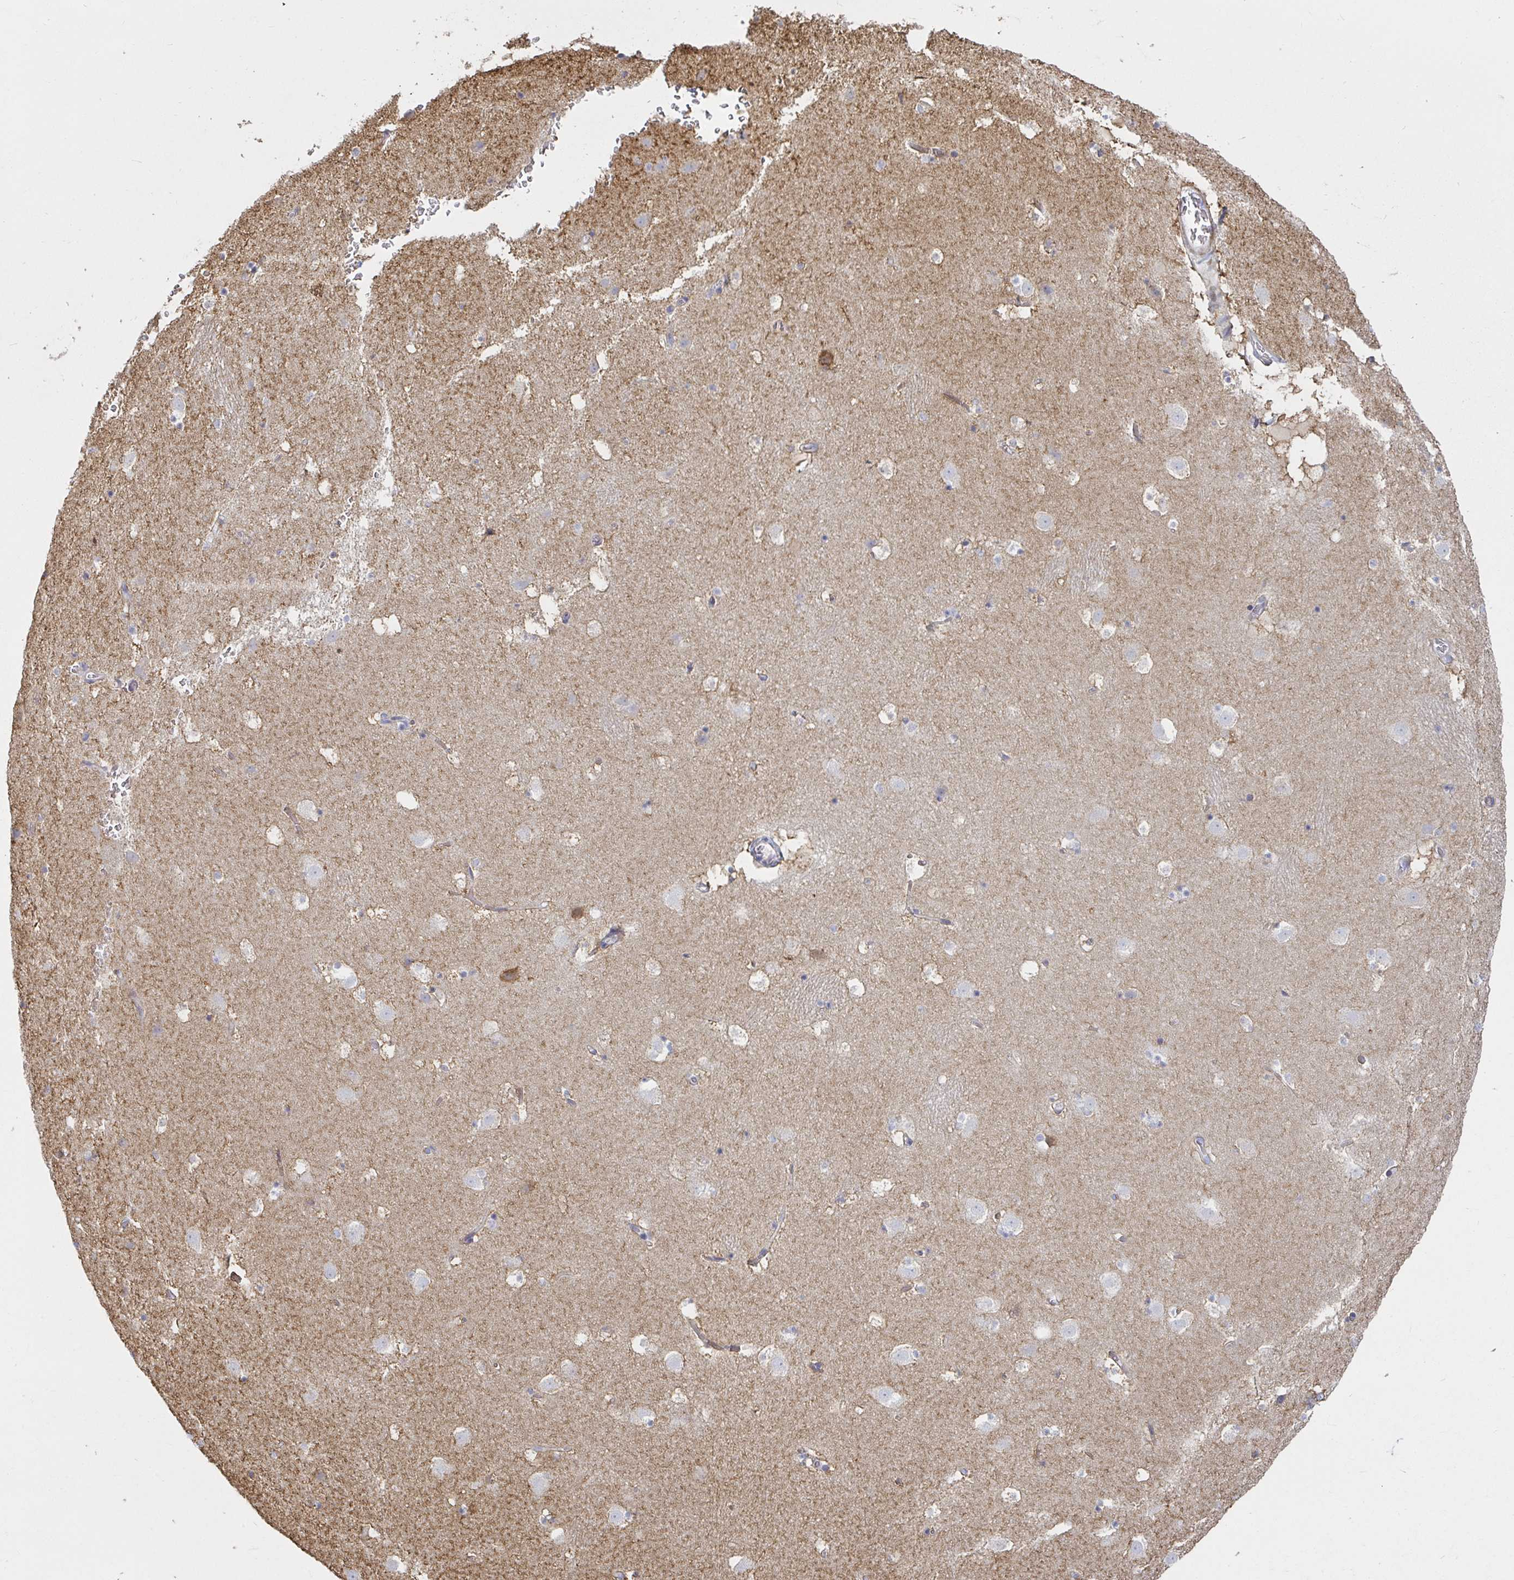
{"staining": {"intensity": "moderate", "quantity": "<25%", "location": "cytoplasmic/membranous"}, "tissue": "caudate", "cell_type": "Glial cells", "image_type": "normal", "snomed": [{"axis": "morphology", "description": "Normal tissue, NOS"}, {"axis": "topography", "description": "Lateral ventricle wall"}], "caption": "This histopathology image reveals IHC staining of normal human caudate, with low moderate cytoplasmic/membranous expression in approximately <25% of glial cells.", "gene": "SSH2", "patient": {"sex": "male", "age": 37}}